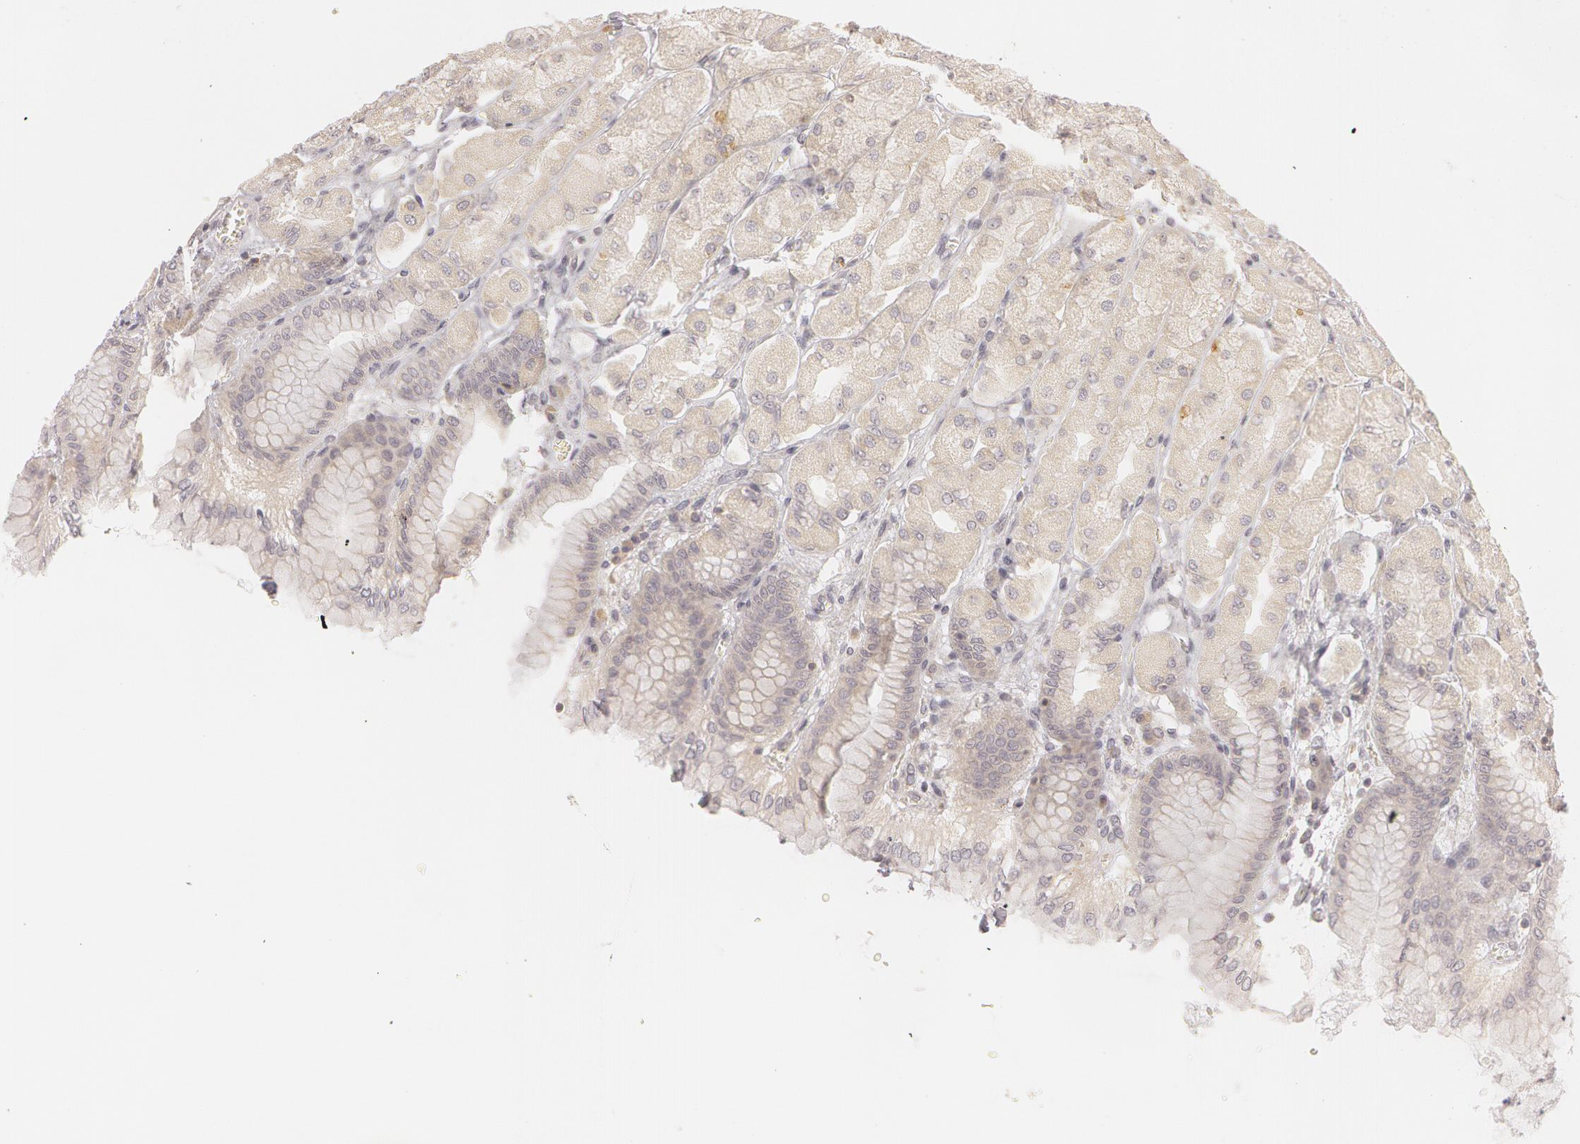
{"staining": {"intensity": "weak", "quantity": "25%-75%", "location": "cytoplasmic/membranous"}, "tissue": "stomach", "cell_type": "Glandular cells", "image_type": "normal", "snomed": [{"axis": "morphology", "description": "Normal tissue, NOS"}, {"axis": "topography", "description": "Stomach, upper"}], "caption": "Brown immunohistochemical staining in unremarkable human stomach displays weak cytoplasmic/membranous staining in about 25%-75% of glandular cells. (brown staining indicates protein expression, while blue staining denotes nuclei).", "gene": "RALGAPA1", "patient": {"sex": "female", "age": 56}}